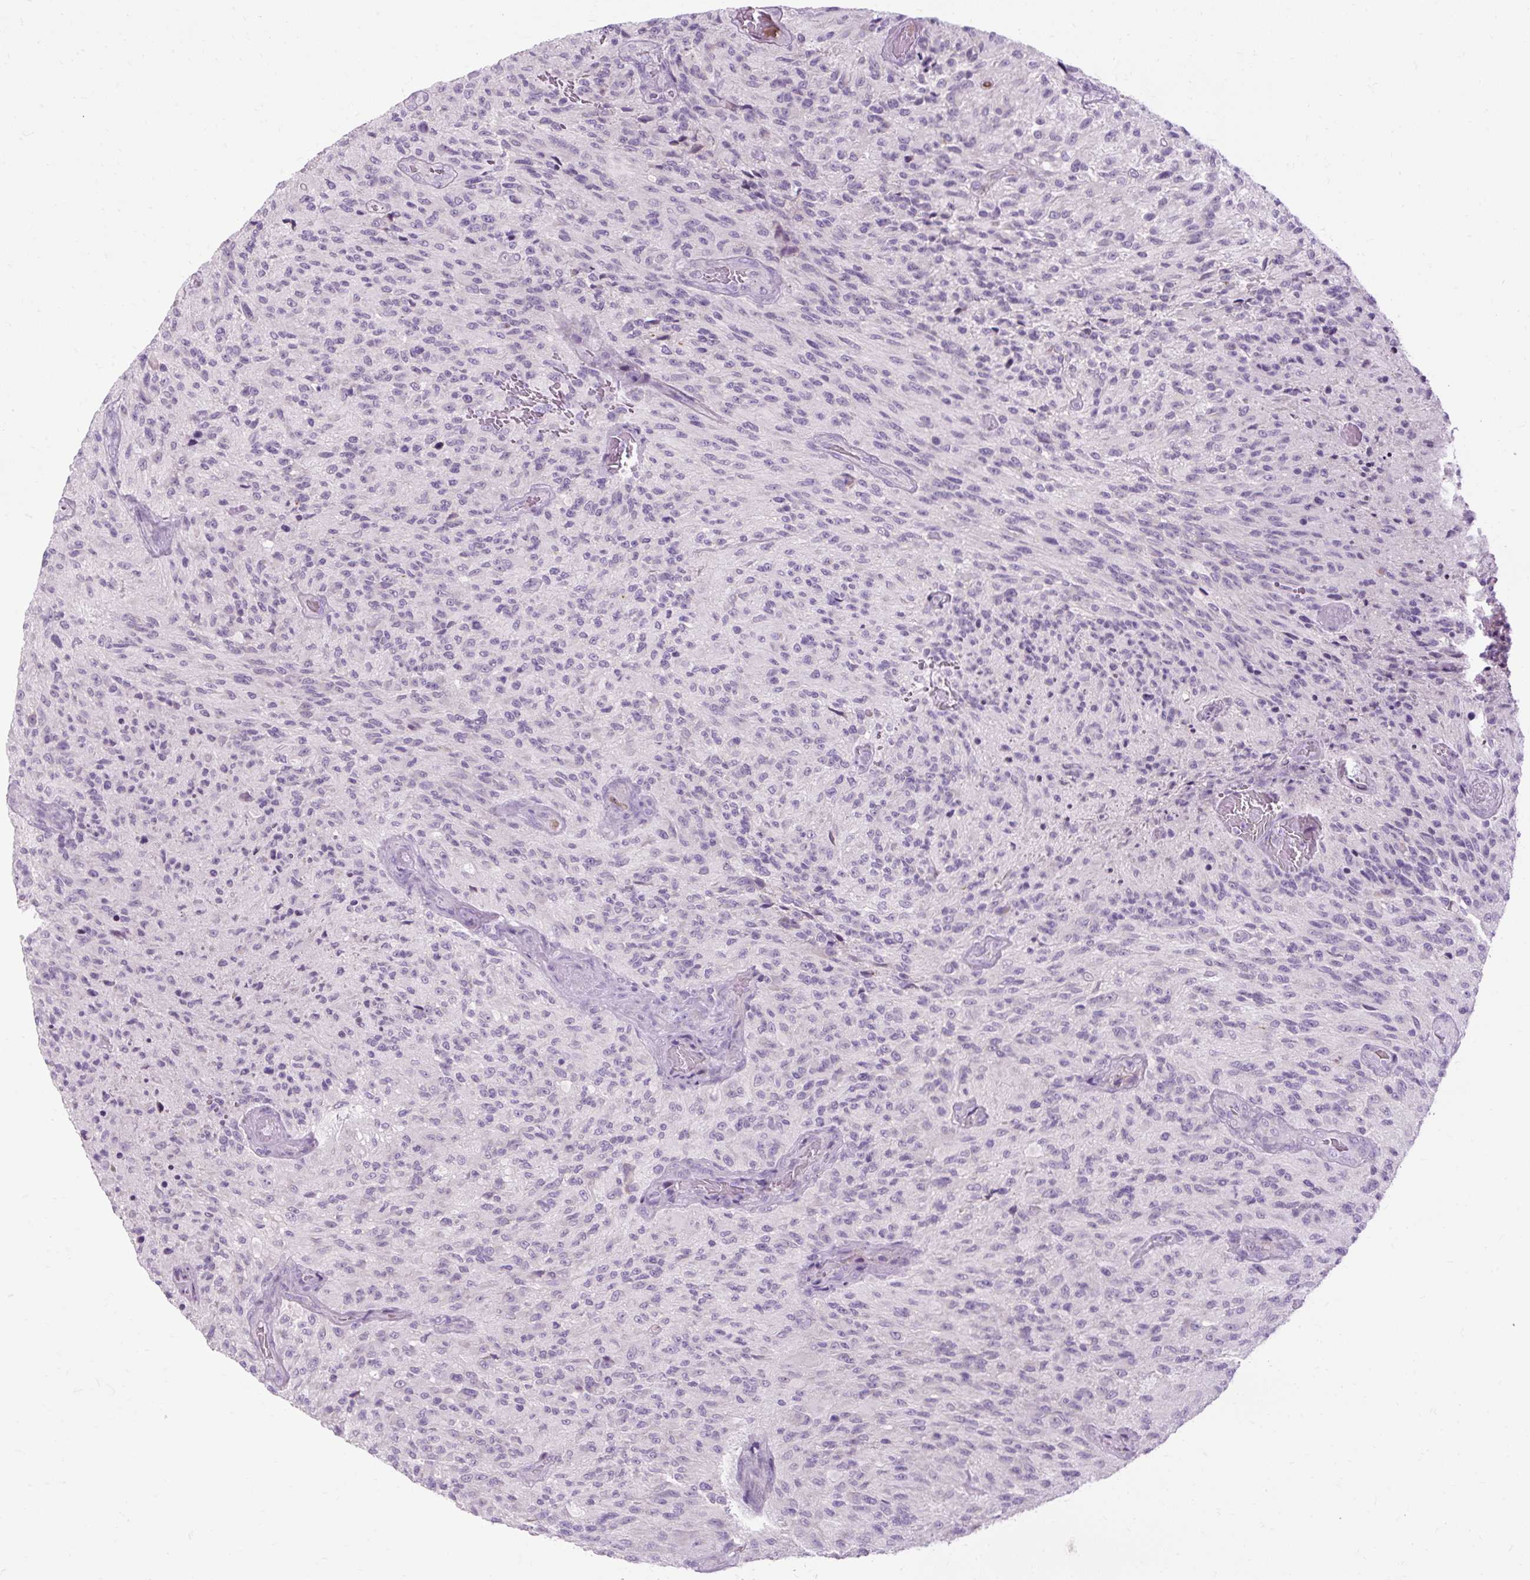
{"staining": {"intensity": "negative", "quantity": "none", "location": "none"}, "tissue": "glioma", "cell_type": "Tumor cells", "image_type": "cancer", "snomed": [{"axis": "morphology", "description": "Normal tissue, NOS"}, {"axis": "morphology", "description": "Glioma, malignant, High grade"}, {"axis": "topography", "description": "Cerebral cortex"}], "caption": "Histopathology image shows no significant protein positivity in tumor cells of malignant glioma (high-grade). (DAB immunohistochemistry (IHC) visualized using brightfield microscopy, high magnification).", "gene": "ARRDC2", "patient": {"sex": "male", "age": 56}}